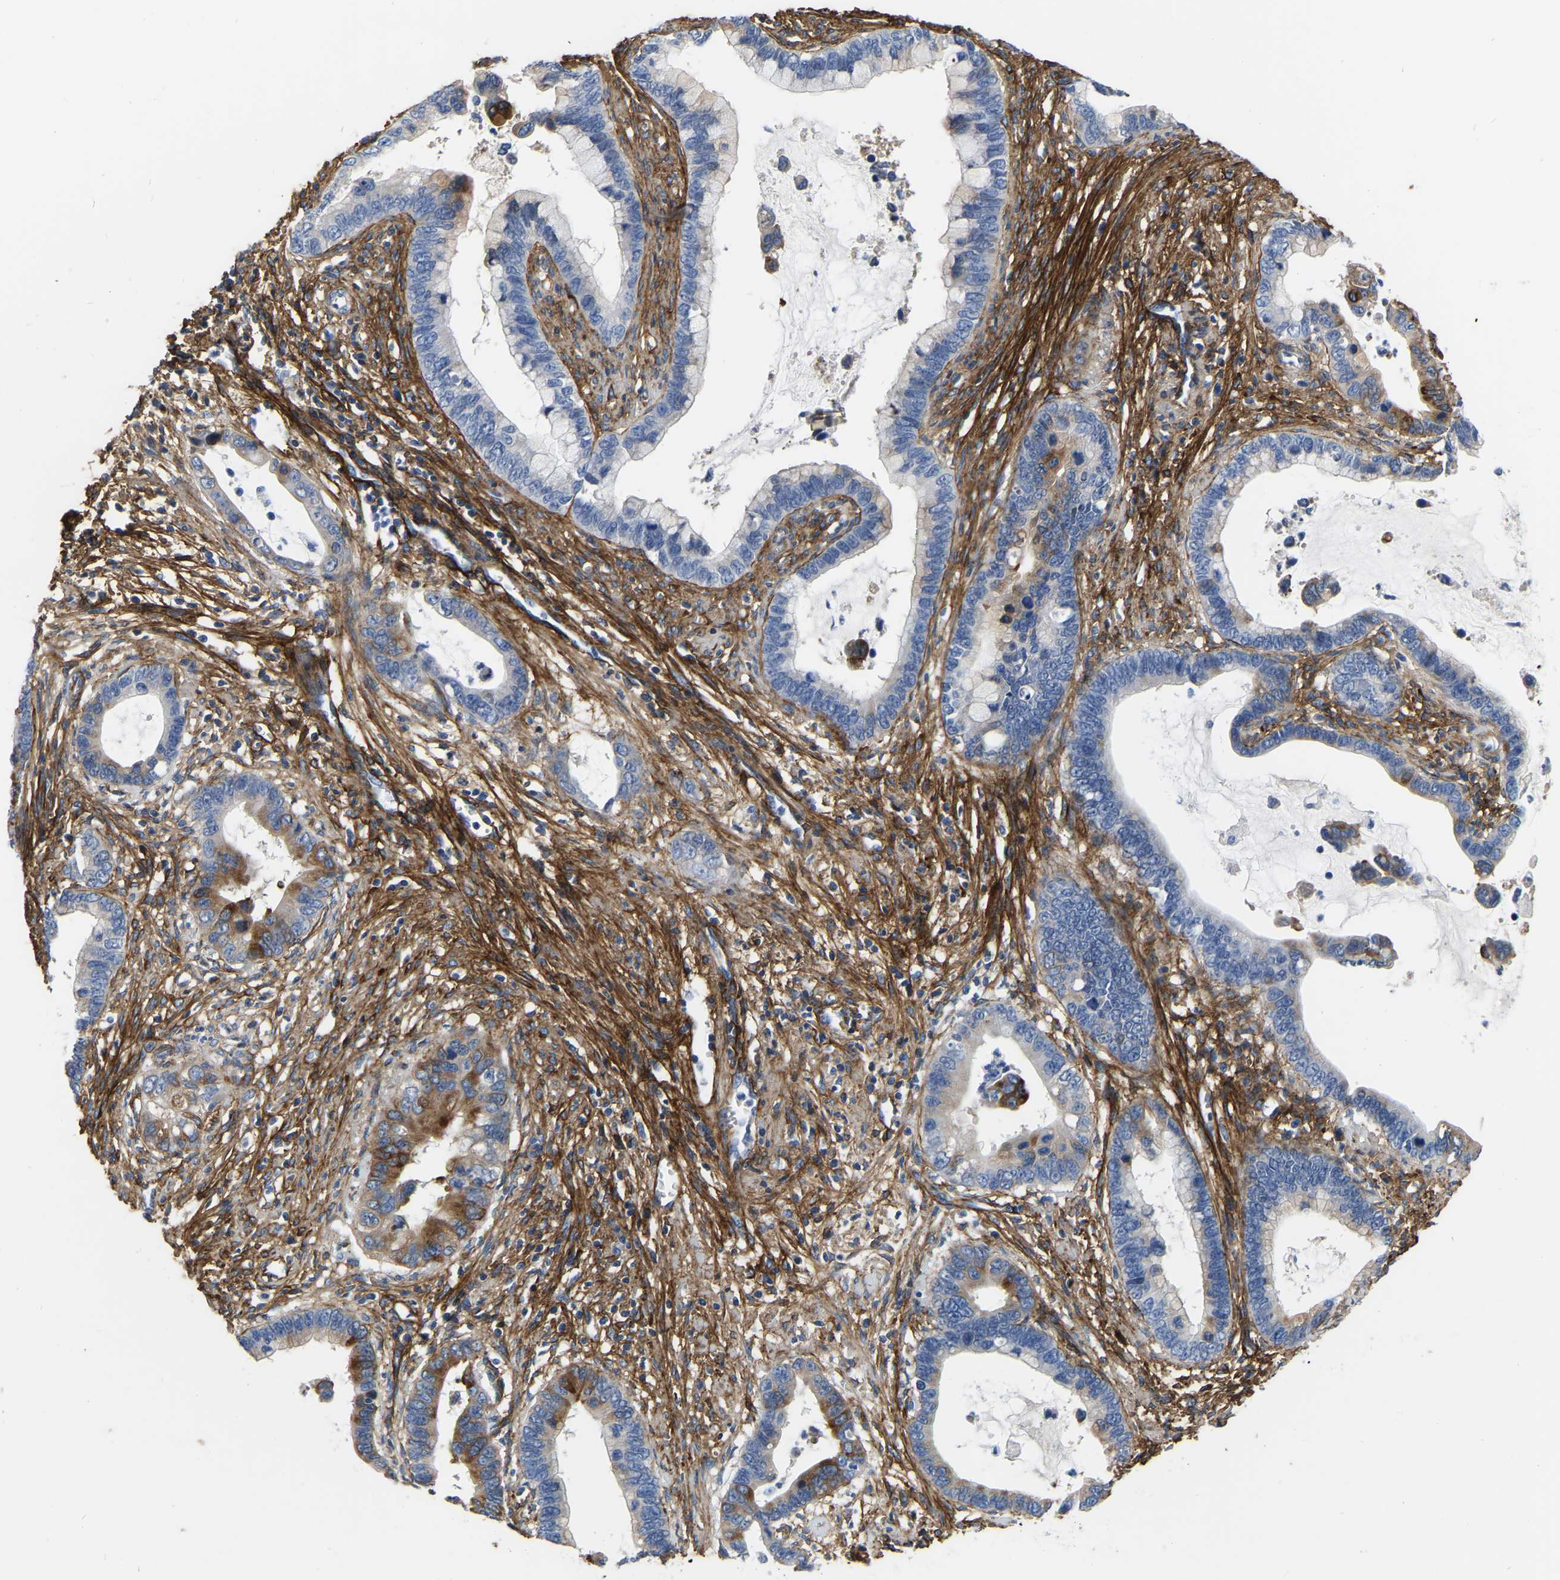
{"staining": {"intensity": "moderate", "quantity": "<25%", "location": "cytoplasmic/membranous"}, "tissue": "cervical cancer", "cell_type": "Tumor cells", "image_type": "cancer", "snomed": [{"axis": "morphology", "description": "Adenocarcinoma, NOS"}, {"axis": "topography", "description": "Cervix"}], "caption": "Approximately <25% of tumor cells in adenocarcinoma (cervical) exhibit moderate cytoplasmic/membranous protein staining as visualized by brown immunohistochemical staining.", "gene": "COL6A1", "patient": {"sex": "female", "age": 44}}